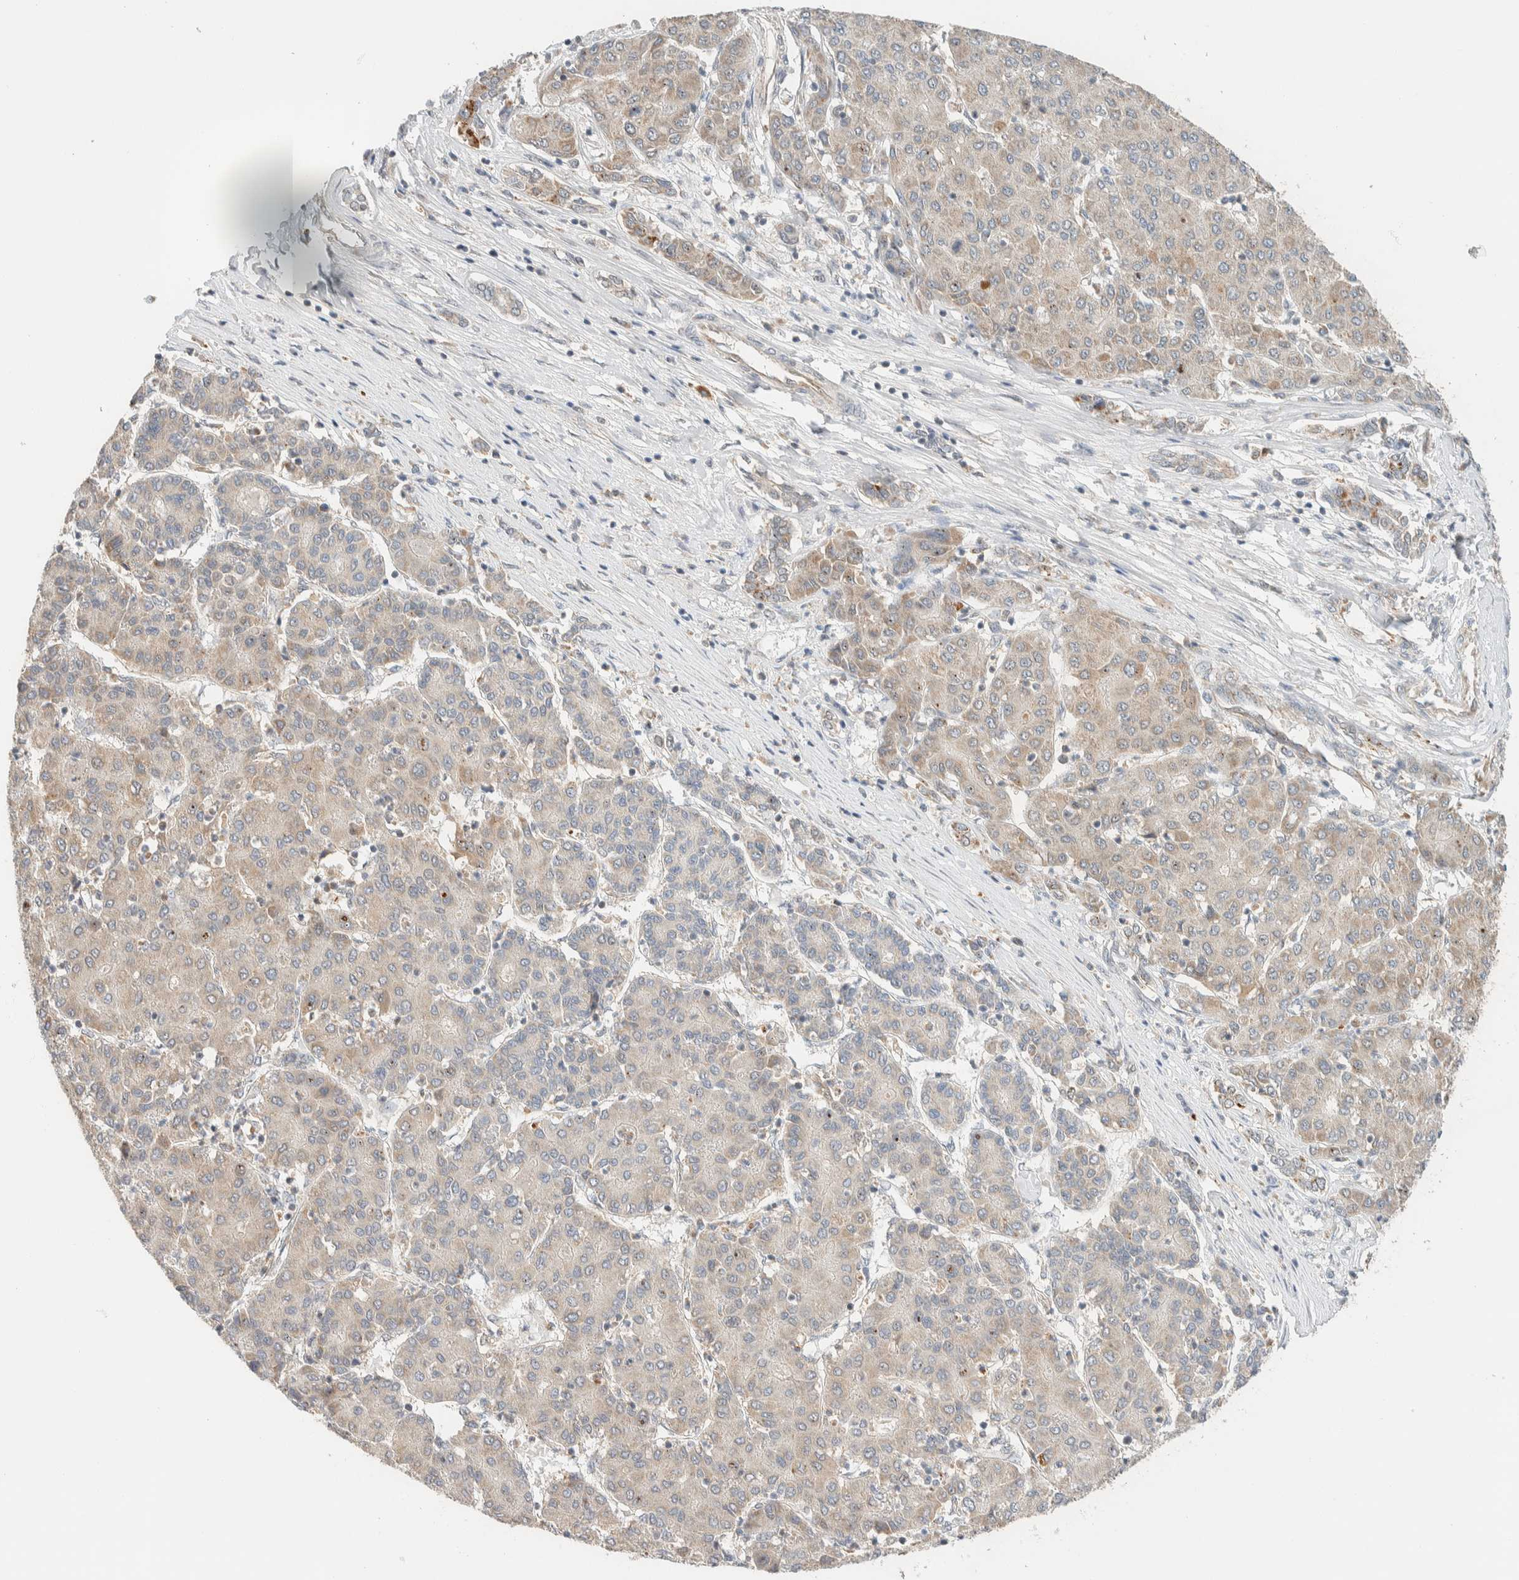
{"staining": {"intensity": "weak", "quantity": "25%-75%", "location": "cytoplasmic/membranous"}, "tissue": "liver cancer", "cell_type": "Tumor cells", "image_type": "cancer", "snomed": [{"axis": "morphology", "description": "Carcinoma, Hepatocellular, NOS"}, {"axis": "topography", "description": "Liver"}], "caption": "This is a photomicrograph of immunohistochemistry (IHC) staining of liver hepatocellular carcinoma, which shows weak expression in the cytoplasmic/membranous of tumor cells.", "gene": "MRPL41", "patient": {"sex": "male", "age": 65}}